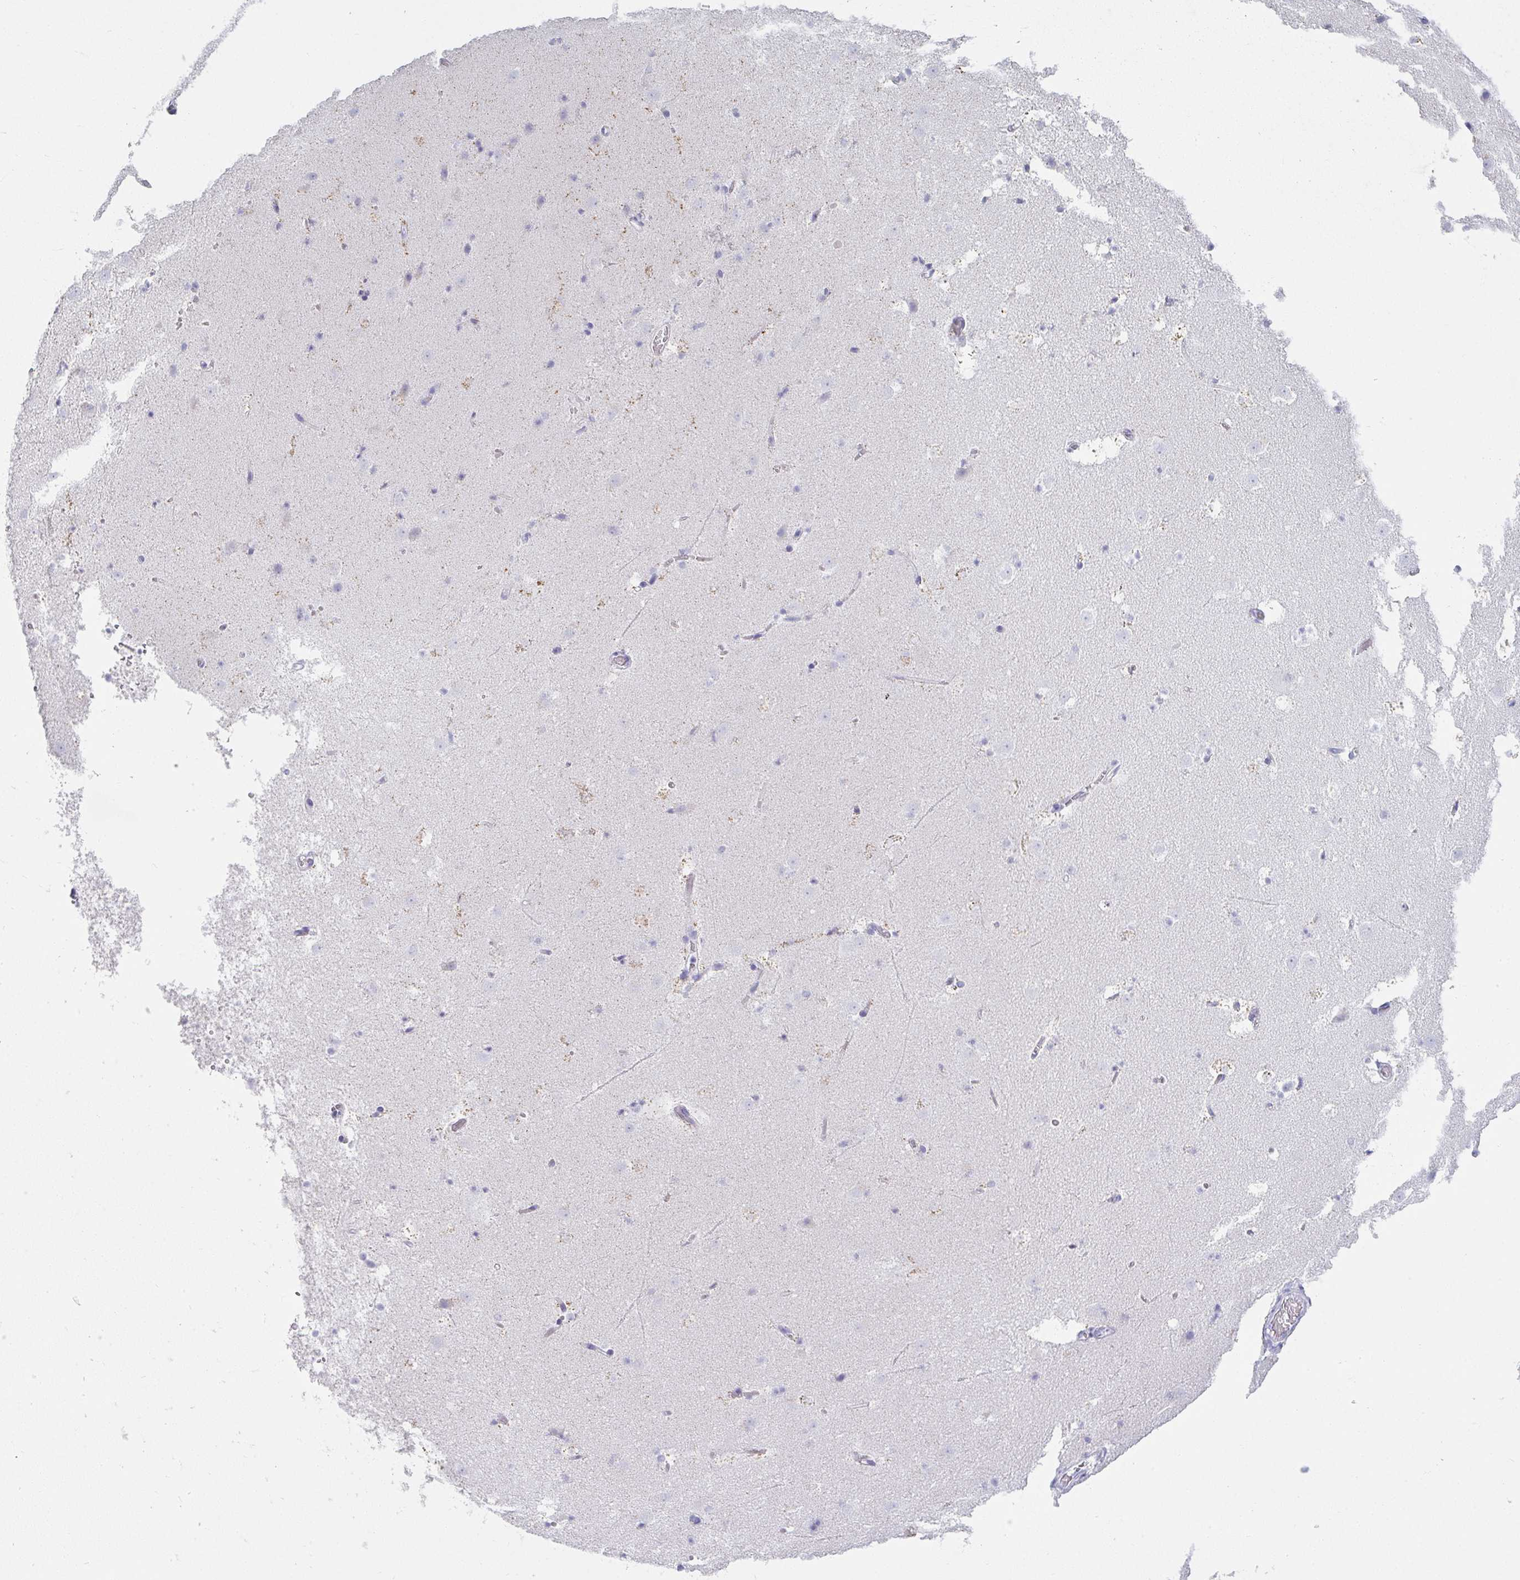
{"staining": {"intensity": "negative", "quantity": "none", "location": "none"}, "tissue": "caudate", "cell_type": "Glial cells", "image_type": "normal", "snomed": [{"axis": "morphology", "description": "Normal tissue, NOS"}, {"axis": "topography", "description": "Lateral ventricle wall"}], "caption": "IHC of normal caudate reveals no positivity in glial cells.", "gene": "RLF", "patient": {"sex": "male", "age": 37}}